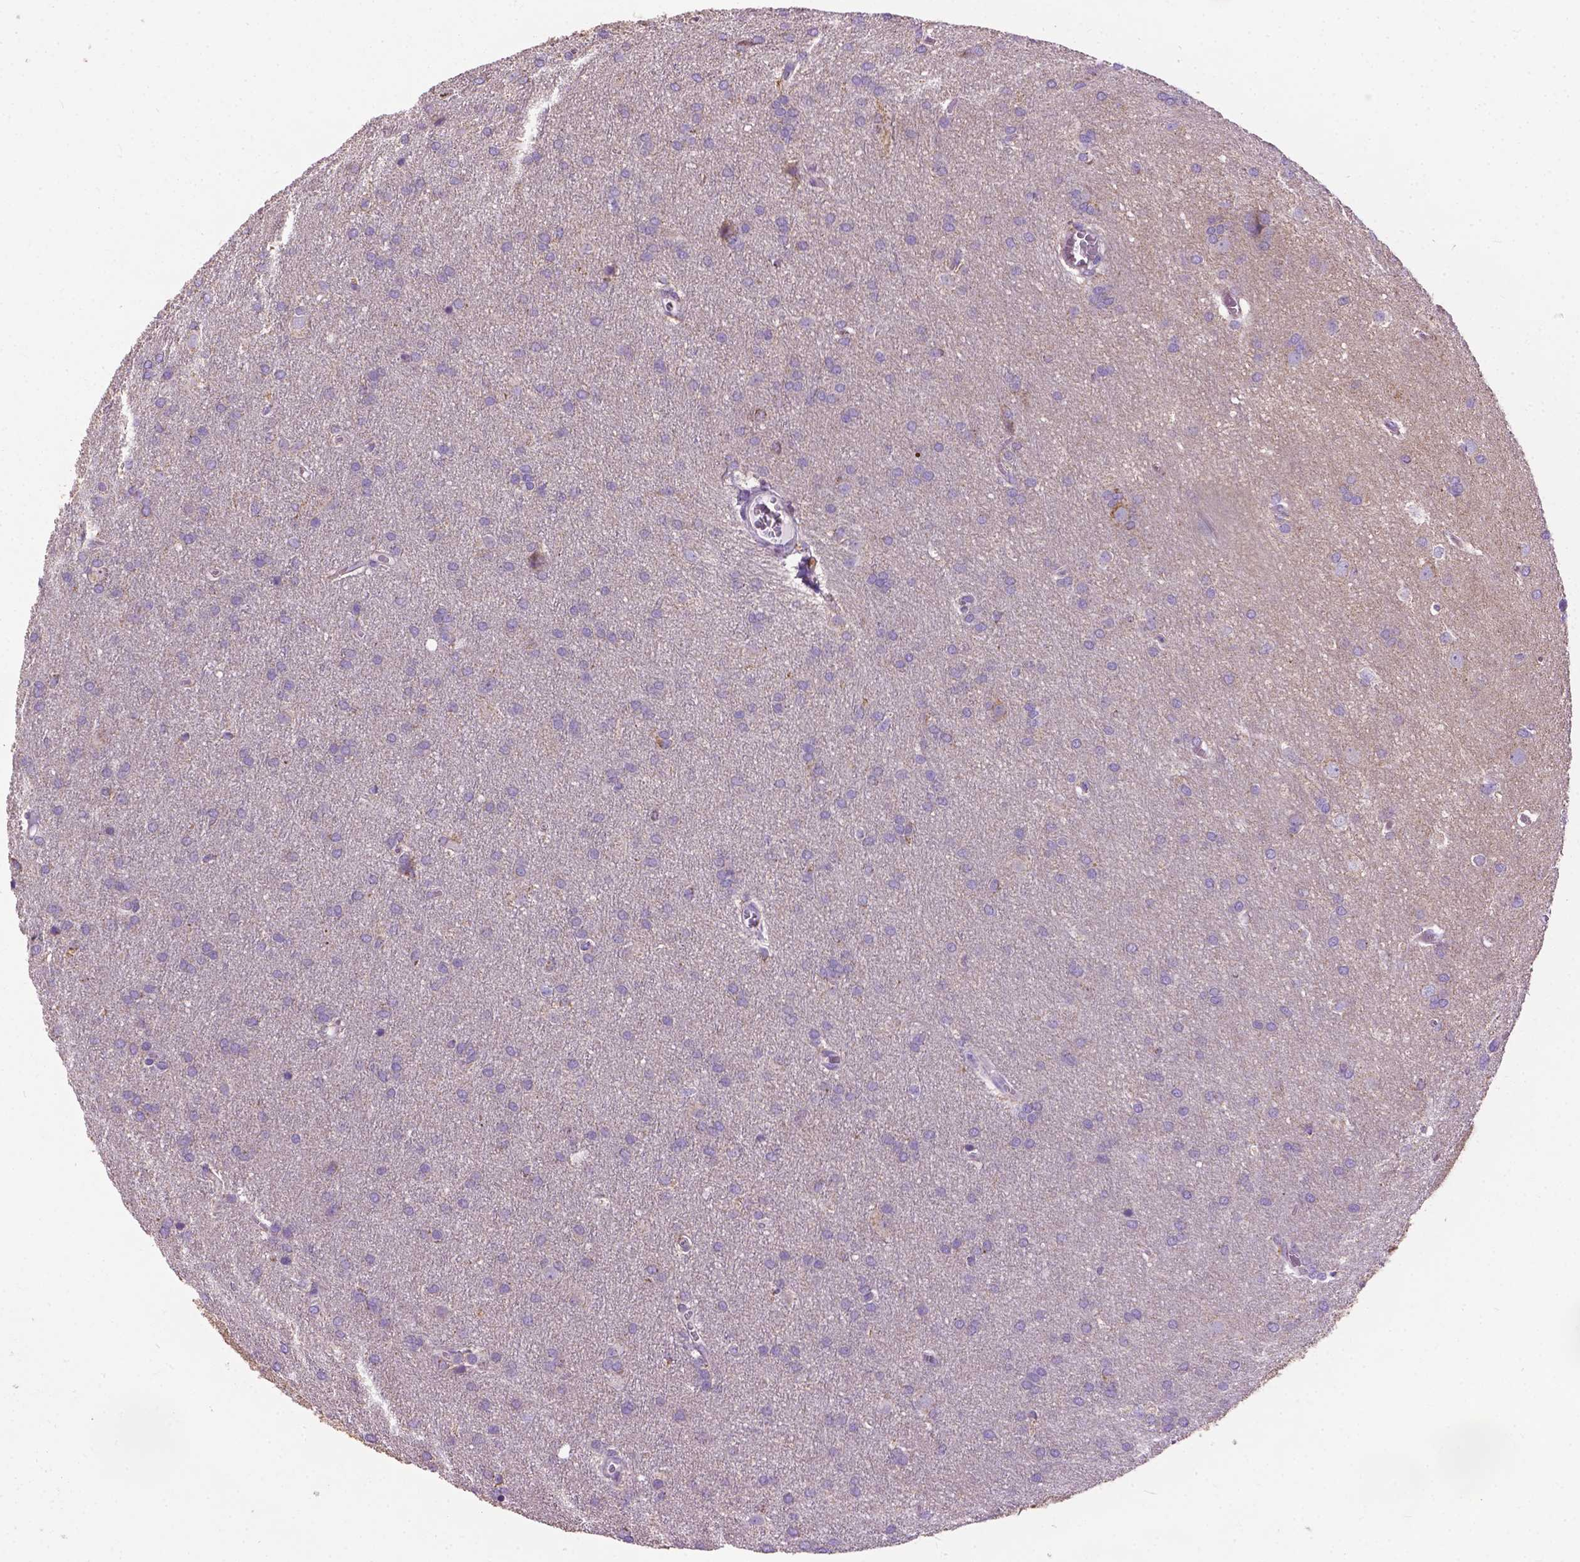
{"staining": {"intensity": "negative", "quantity": "none", "location": "none"}, "tissue": "glioma", "cell_type": "Tumor cells", "image_type": "cancer", "snomed": [{"axis": "morphology", "description": "Glioma, malignant, Low grade"}, {"axis": "topography", "description": "Brain"}], "caption": "Malignant glioma (low-grade) stained for a protein using immunohistochemistry displays no expression tumor cells.", "gene": "VDAC1", "patient": {"sex": "female", "age": 32}}